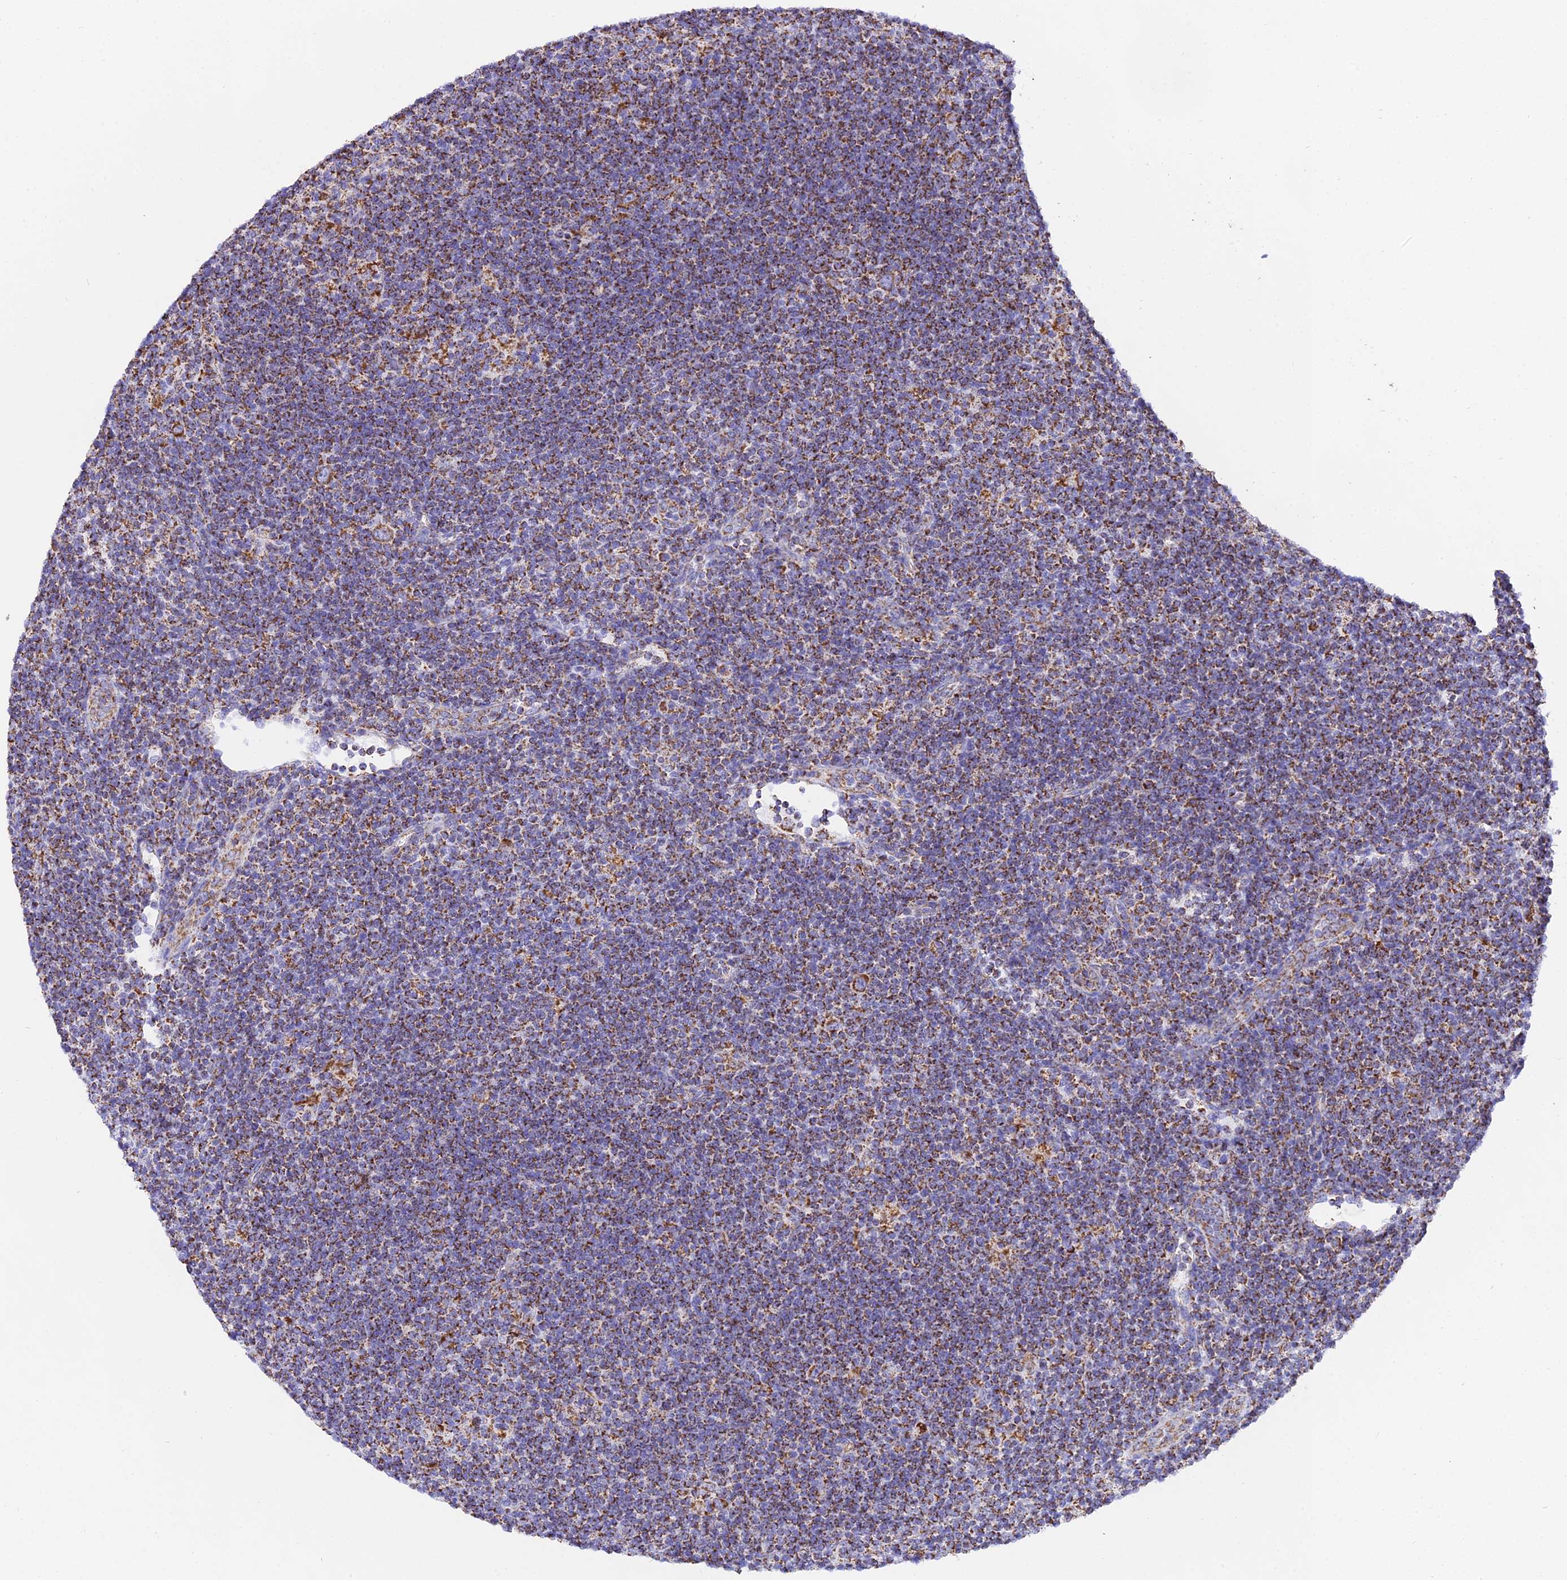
{"staining": {"intensity": "moderate", "quantity": ">75%", "location": "cytoplasmic/membranous"}, "tissue": "lymphoma", "cell_type": "Tumor cells", "image_type": "cancer", "snomed": [{"axis": "morphology", "description": "Hodgkin's disease, NOS"}, {"axis": "topography", "description": "Lymph node"}], "caption": "Moderate cytoplasmic/membranous protein expression is present in approximately >75% of tumor cells in lymphoma.", "gene": "ATP5PD", "patient": {"sex": "female", "age": 57}}